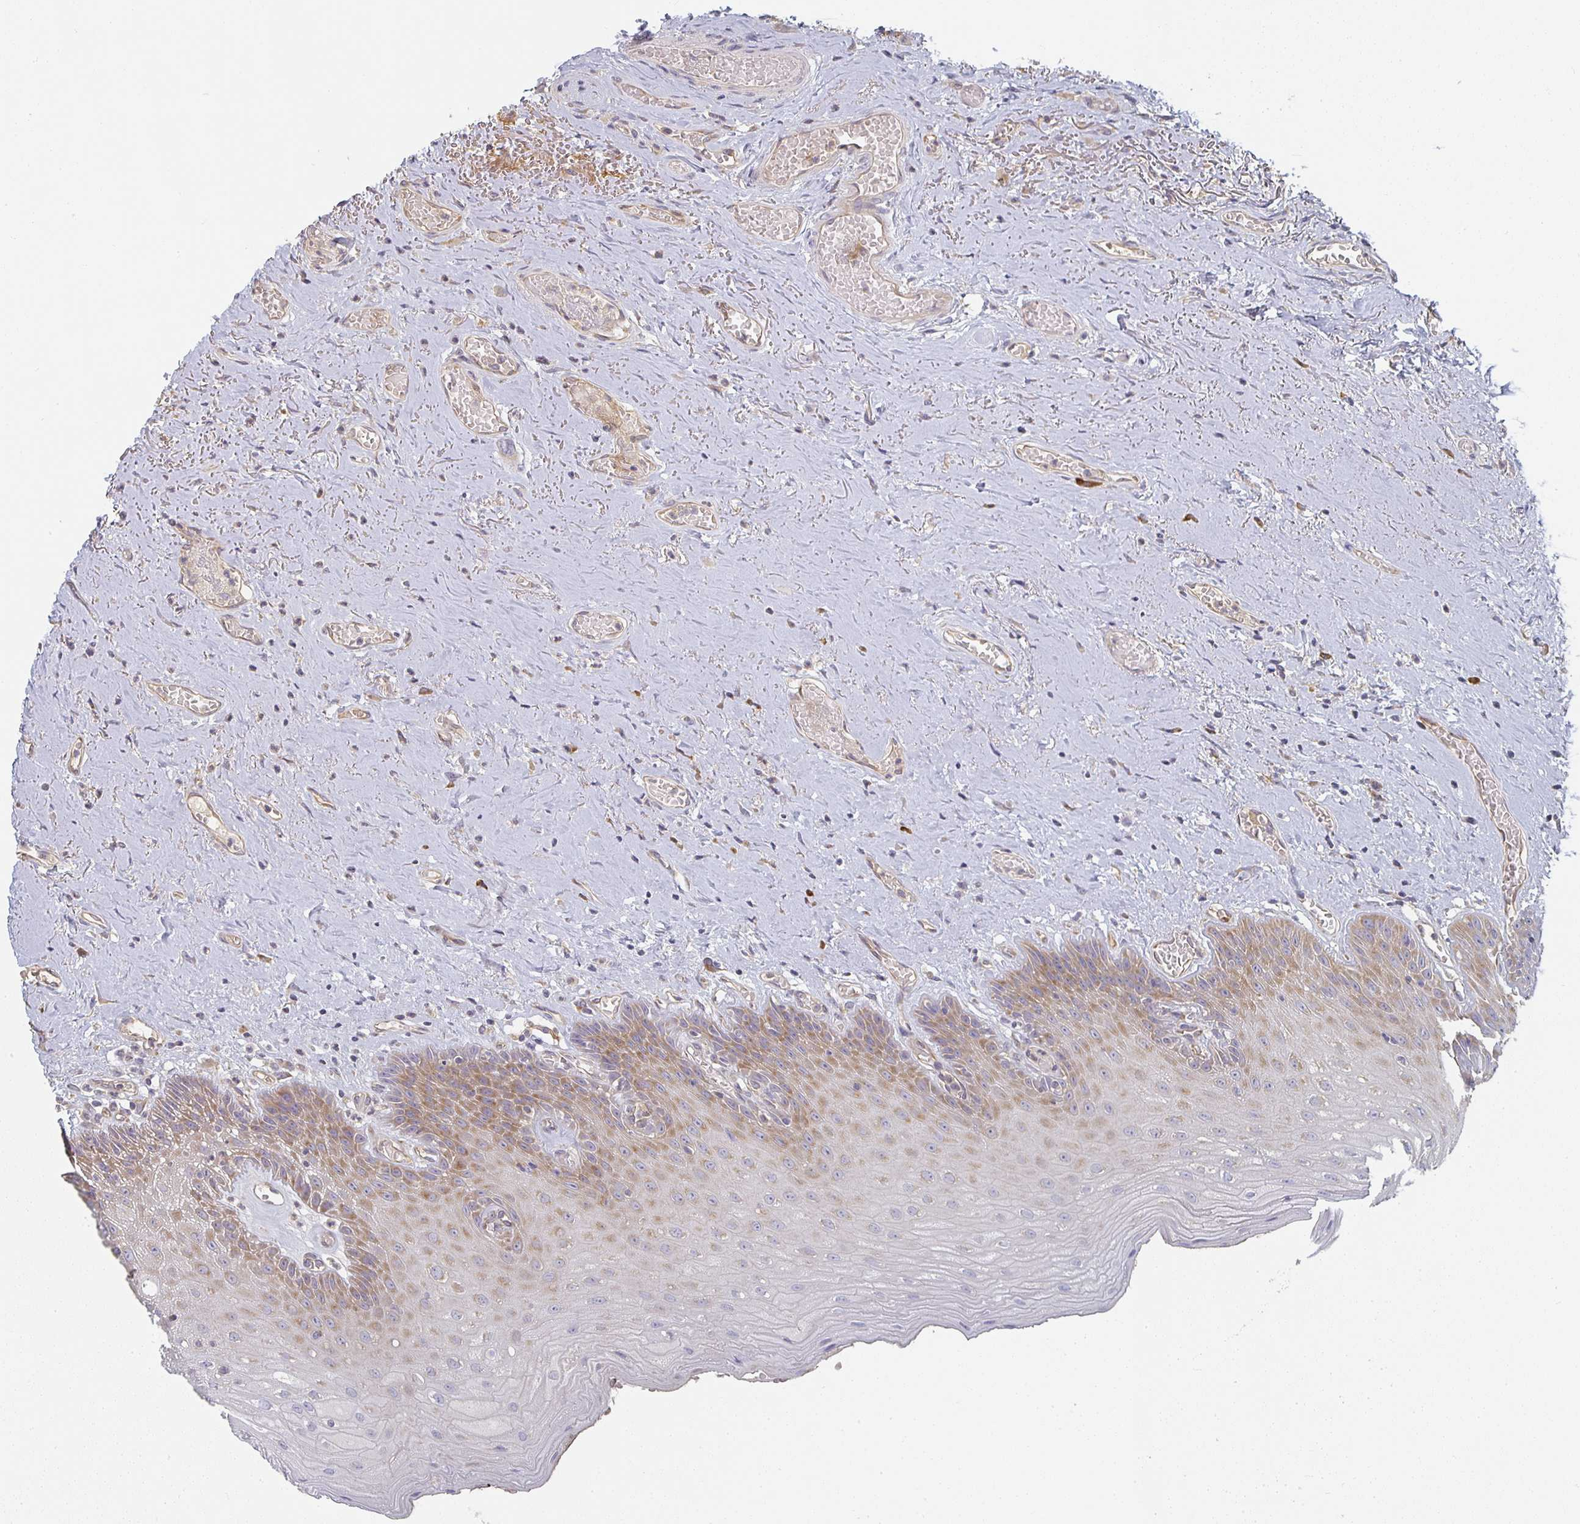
{"staining": {"intensity": "moderate", "quantity": "25%-75%", "location": "cytoplasmic/membranous"}, "tissue": "oral mucosa", "cell_type": "Squamous epithelial cells", "image_type": "normal", "snomed": [{"axis": "morphology", "description": "Normal tissue, NOS"}, {"axis": "morphology", "description": "Squamous cell carcinoma, NOS"}, {"axis": "topography", "description": "Oral tissue"}, {"axis": "topography", "description": "Peripheral nerve tissue"}, {"axis": "topography", "description": "Head-Neck"}], "caption": "An image of oral mucosa stained for a protein exhibits moderate cytoplasmic/membranous brown staining in squamous epithelial cells. (Stains: DAB (3,3'-diaminobenzidine) in brown, nuclei in blue, Microscopy: brightfield microscopy at high magnification).", "gene": "CTHRC1", "patient": {"sex": "female", "age": 59}}